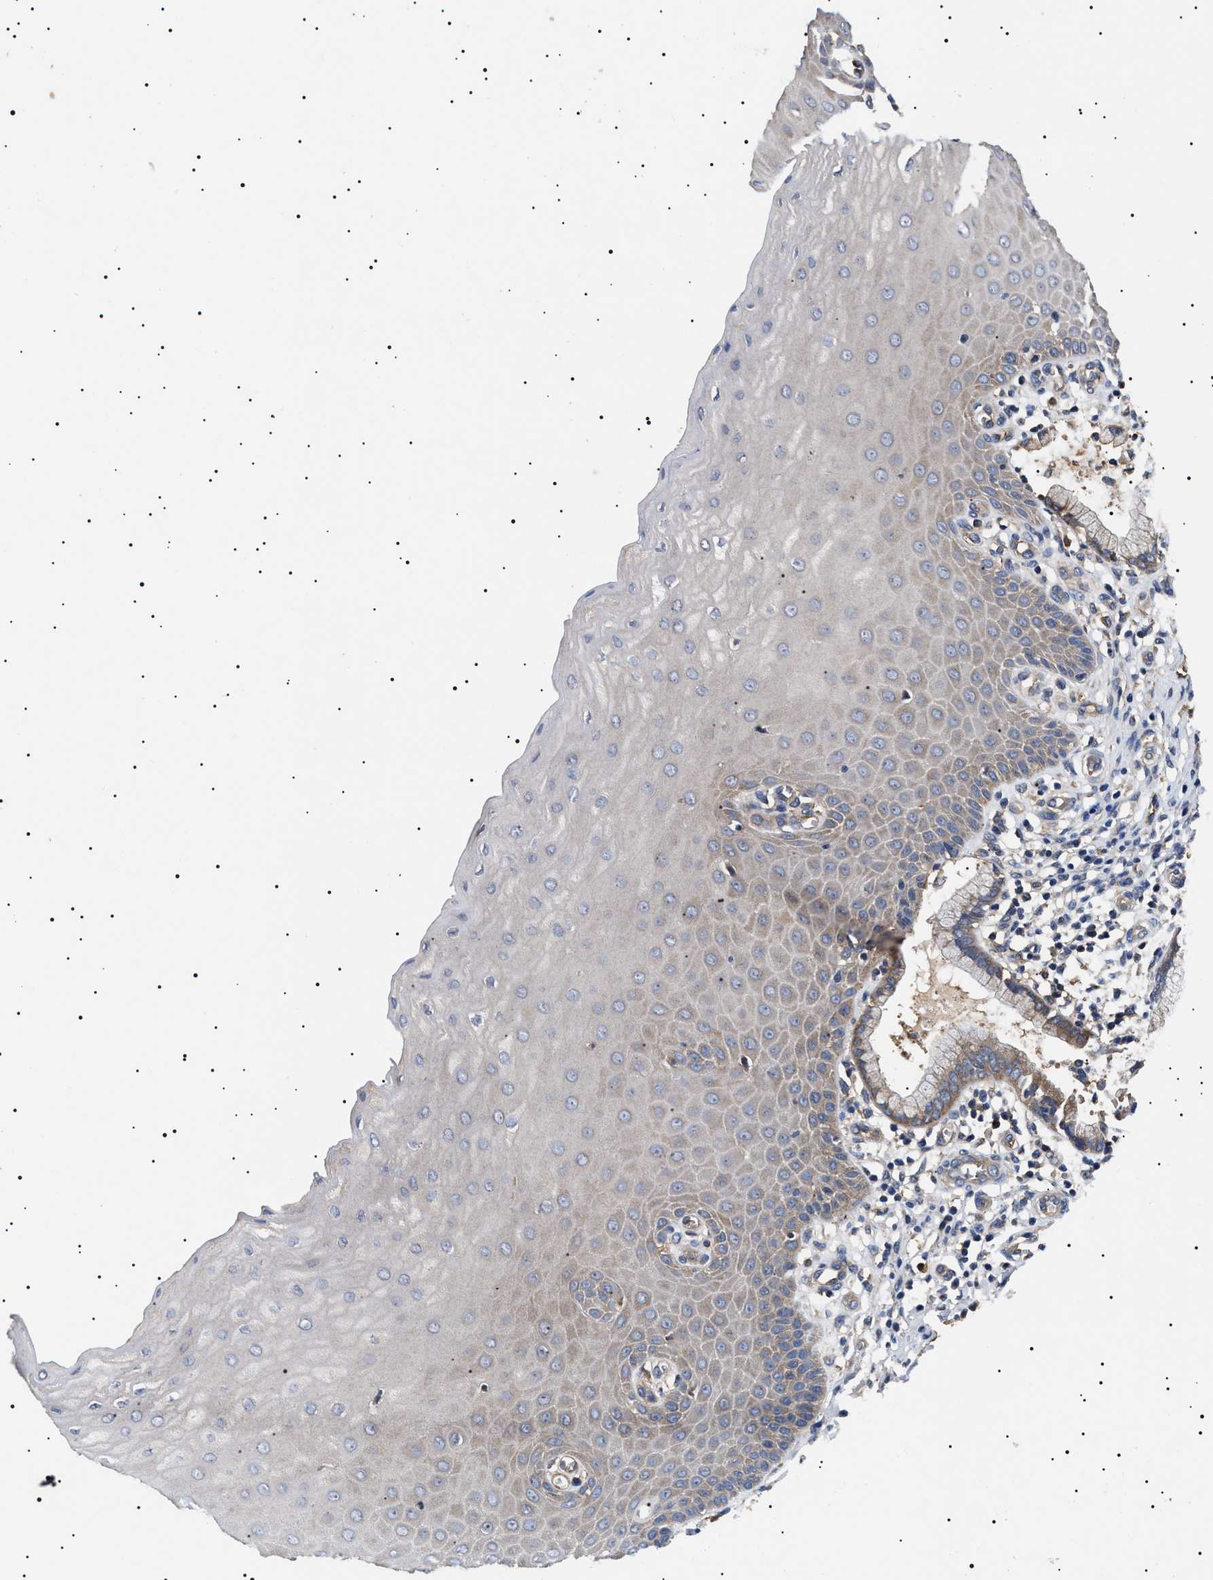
{"staining": {"intensity": "moderate", "quantity": "25%-75%", "location": "cytoplasmic/membranous"}, "tissue": "cervix", "cell_type": "Glandular cells", "image_type": "normal", "snomed": [{"axis": "morphology", "description": "Normal tissue, NOS"}, {"axis": "topography", "description": "Cervix"}], "caption": "Protein staining shows moderate cytoplasmic/membranous staining in approximately 25%-75% of glandular cells in benign cervix. (DAB (3,3'-diaminobenzidine) IHC, brown staining for protein, blue staining for nuclei).", "gene": "TPP2", "patient": {"sex": "female", "age": 55}}